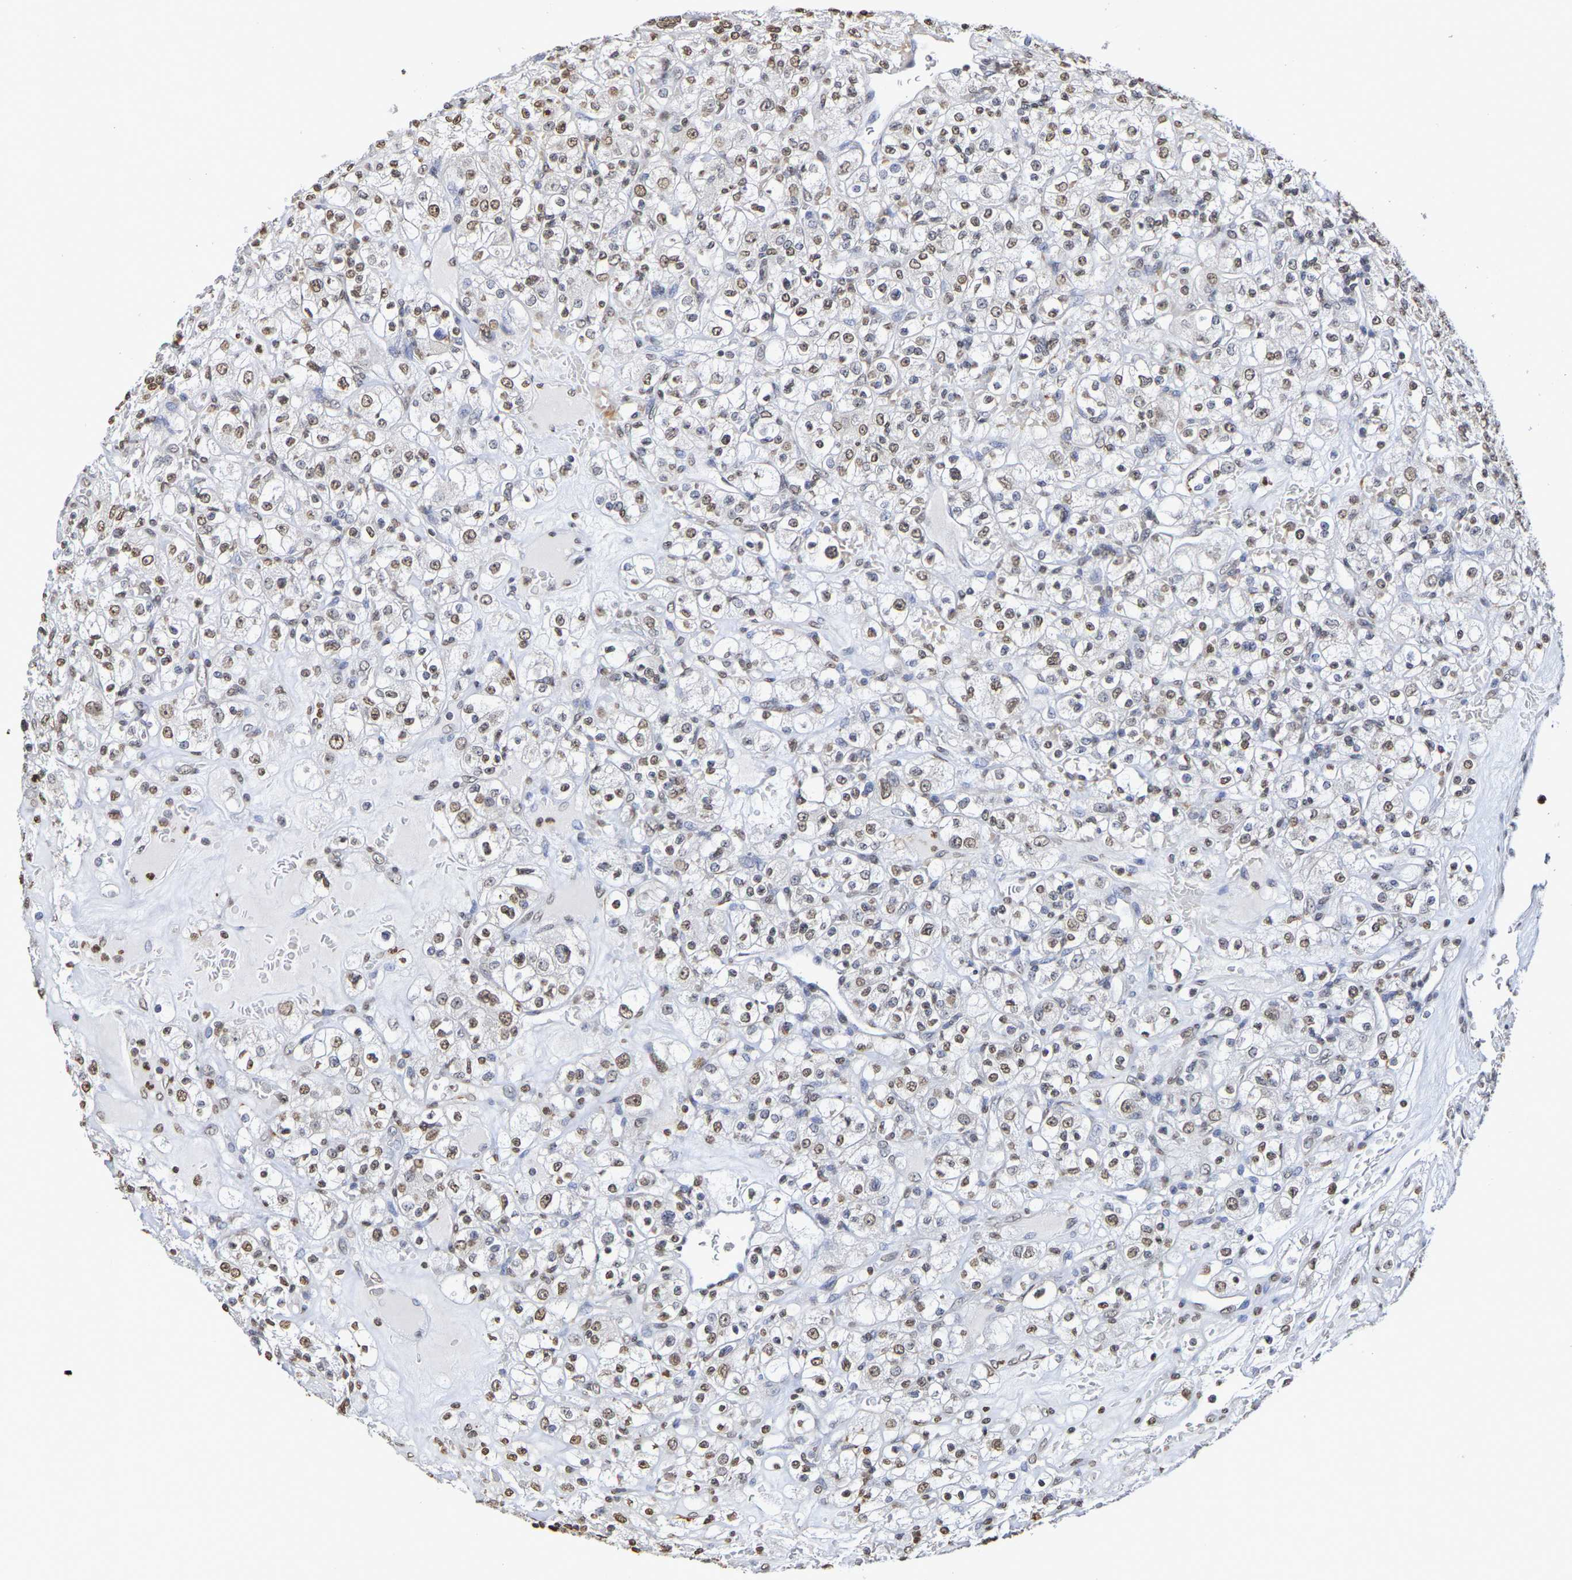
{"staining": {"intensity": "weak", "quantity": ">75%", "location": "nuclear"}, "tissue": "renal cancer", "cell_type": "Tumor cells", "image_type": "cancer", "snomed": [{"axis": "morphology", "description": "Normal tissue, NOS"}, {"axis": "morphology", "description": "Adenocarcinoma, NOS"}, {"axis": "topography", "description": "Kidney"}], "caption": "Weak nuclear staining is seen in approximately >75% of tumor cells in renal adenocarcinoma.", "gene": "ATF4", "patient": {"sex": "female", "age": 72}}